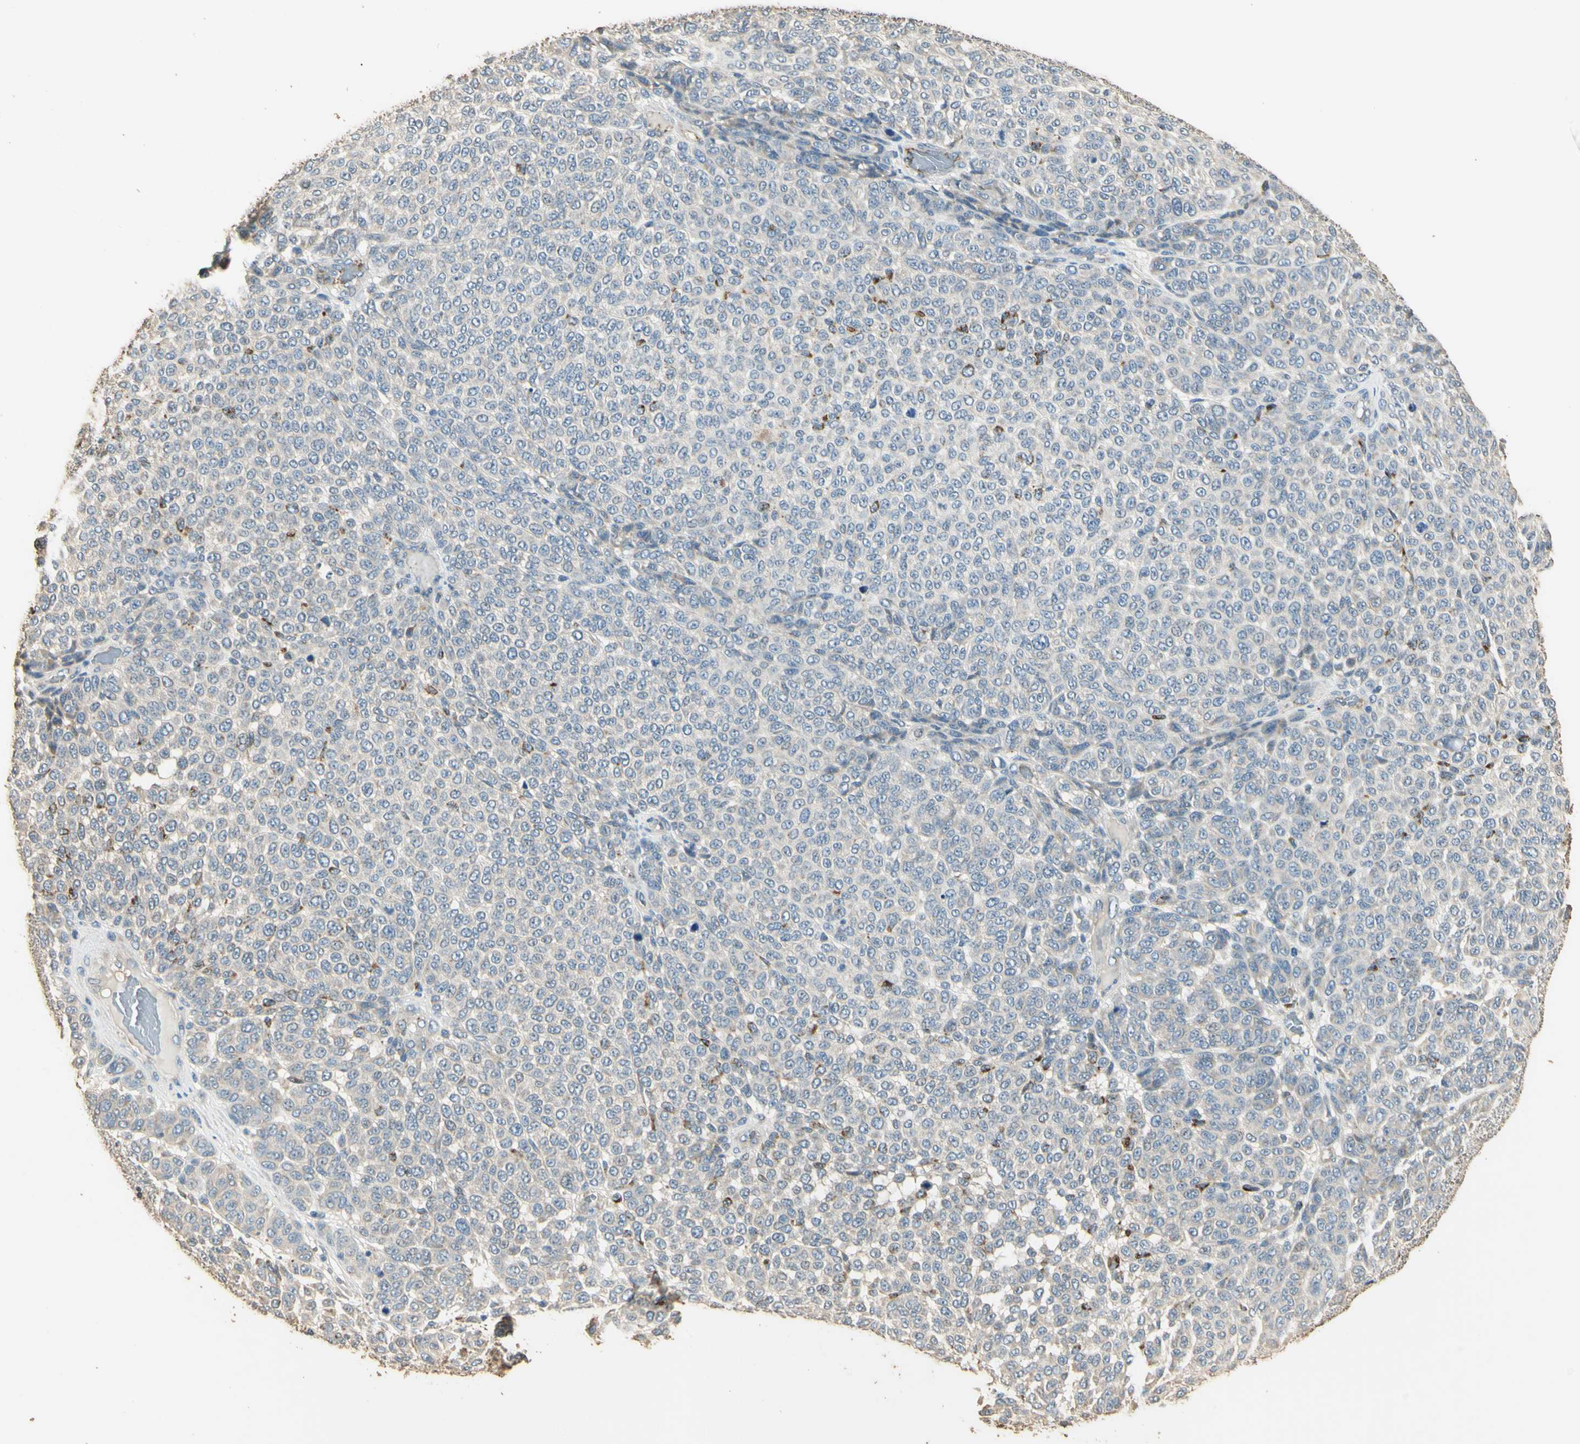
{"staining": {"intensity": "negative", "quantity": "none", "location": "none"}, "tissue": "melanoma", "cell_type": "Tumor cells", "image_type": "cancer", "snomed": [{"axis": "morphology", "description": "Malignant melanoma, NOS"}, {"axis": "topography", "description": "Skin"}], "caption": "Immunohistochemical staining of melanoma displays no significant staining in tumor cells.", "gene": "ARHGEF17", "patient": {"sex": "male", "age": 59}}